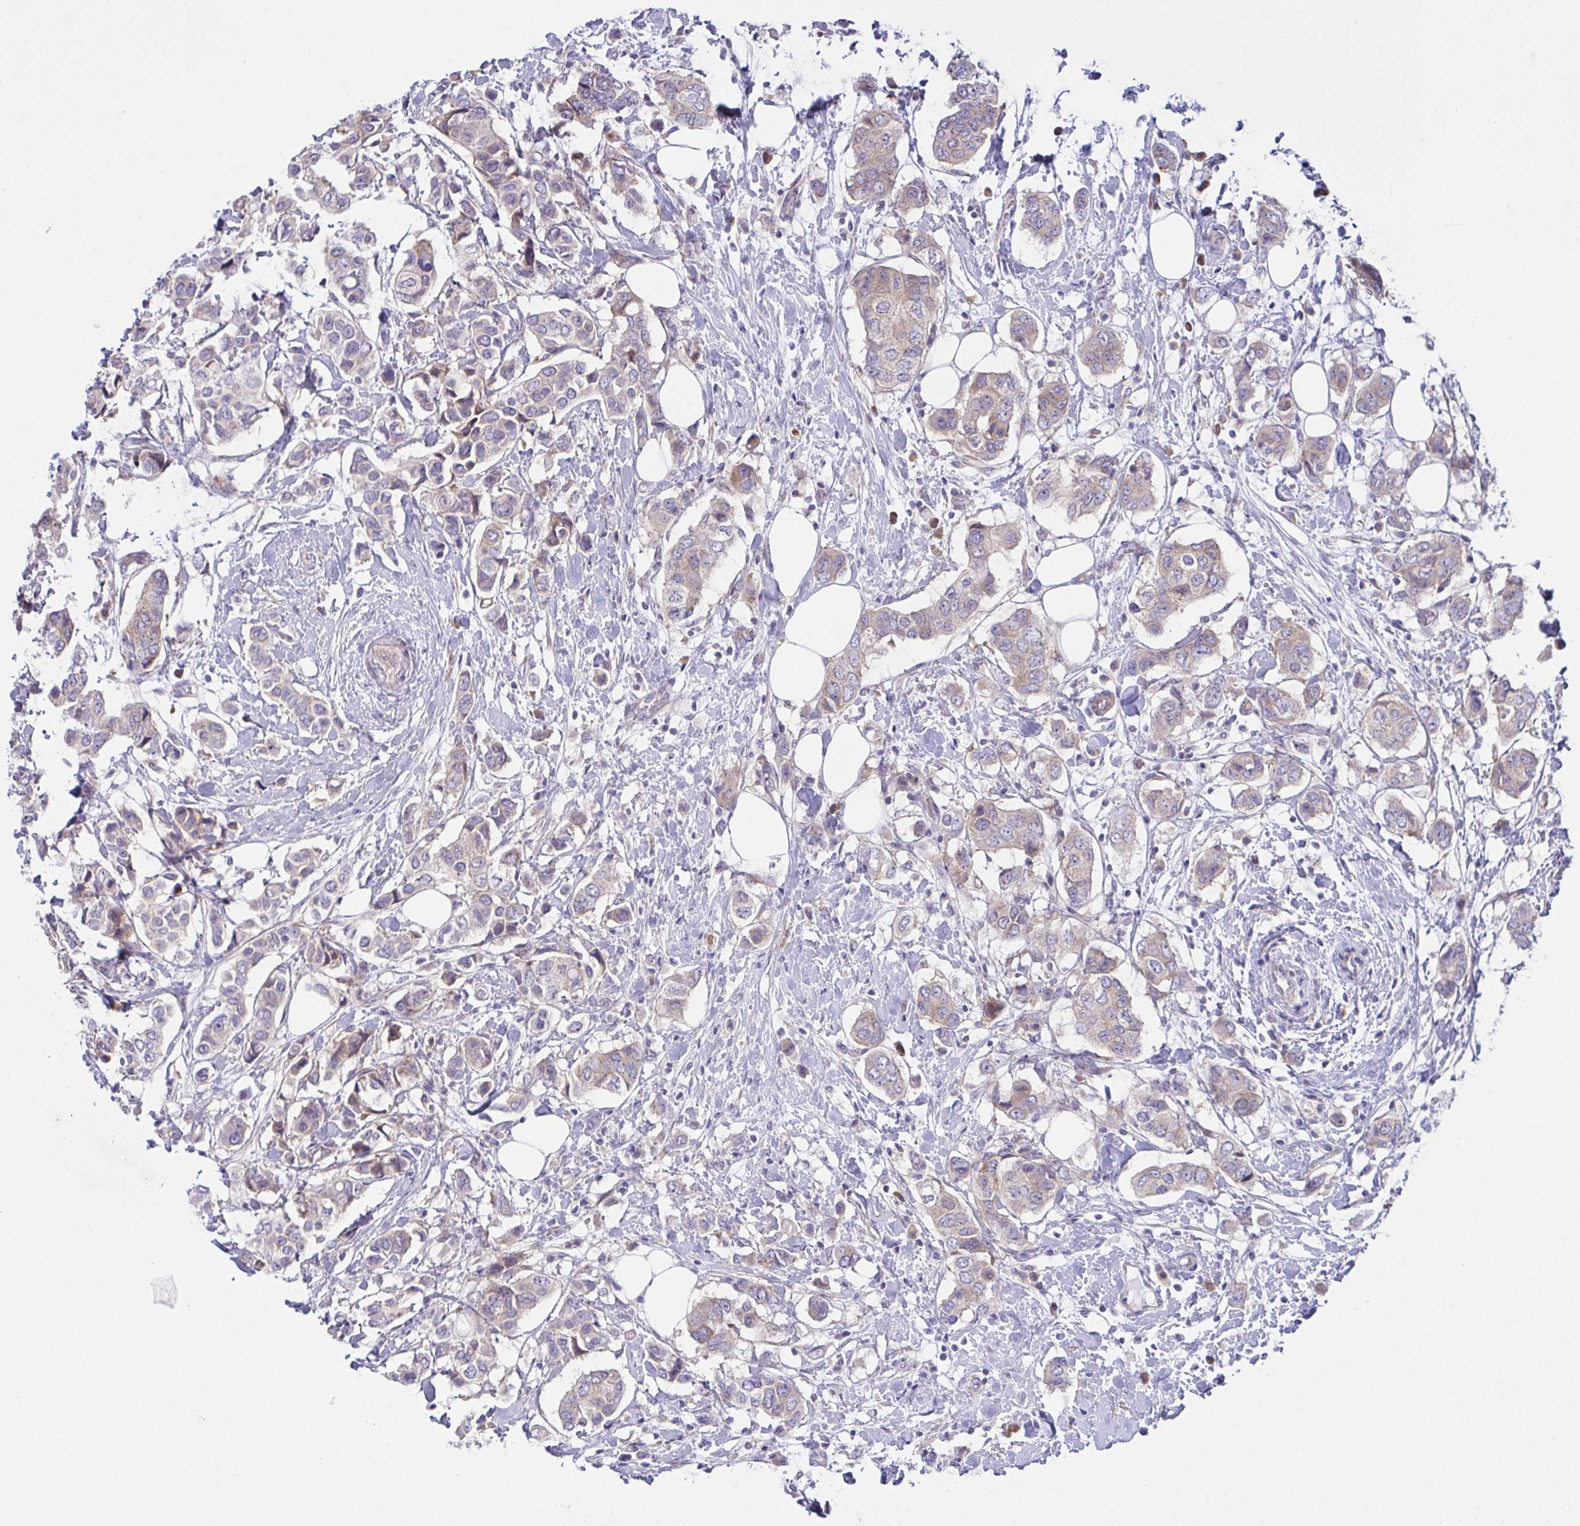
{"staining": {"intensity": "weak", "quantity": "25%-75%", "location": "cytoplasmic/membranous"}, "tissue": "breast cancer", "cell_type": "Tumor cells", "image_type": "cancer", "snomed": [{"axis": "morphology", "description": "Lobular carcinoma"}, {"axis": "topography", "description": "Breast"}], "caption": "Breast cancer (lobular carcinoma) tissue displays weak cytoplasmic/membranous staining in approximately 25%-75% of tumor cells The staining was performed using DAB (3,3'-diaminobenzidine) to visualize the protein expression in brown, while the nuclei were stained in blue with hematoxylin (Magnification: 20x).", "gene": "FAU", "patient": {"sex": "female", "age": 51}}